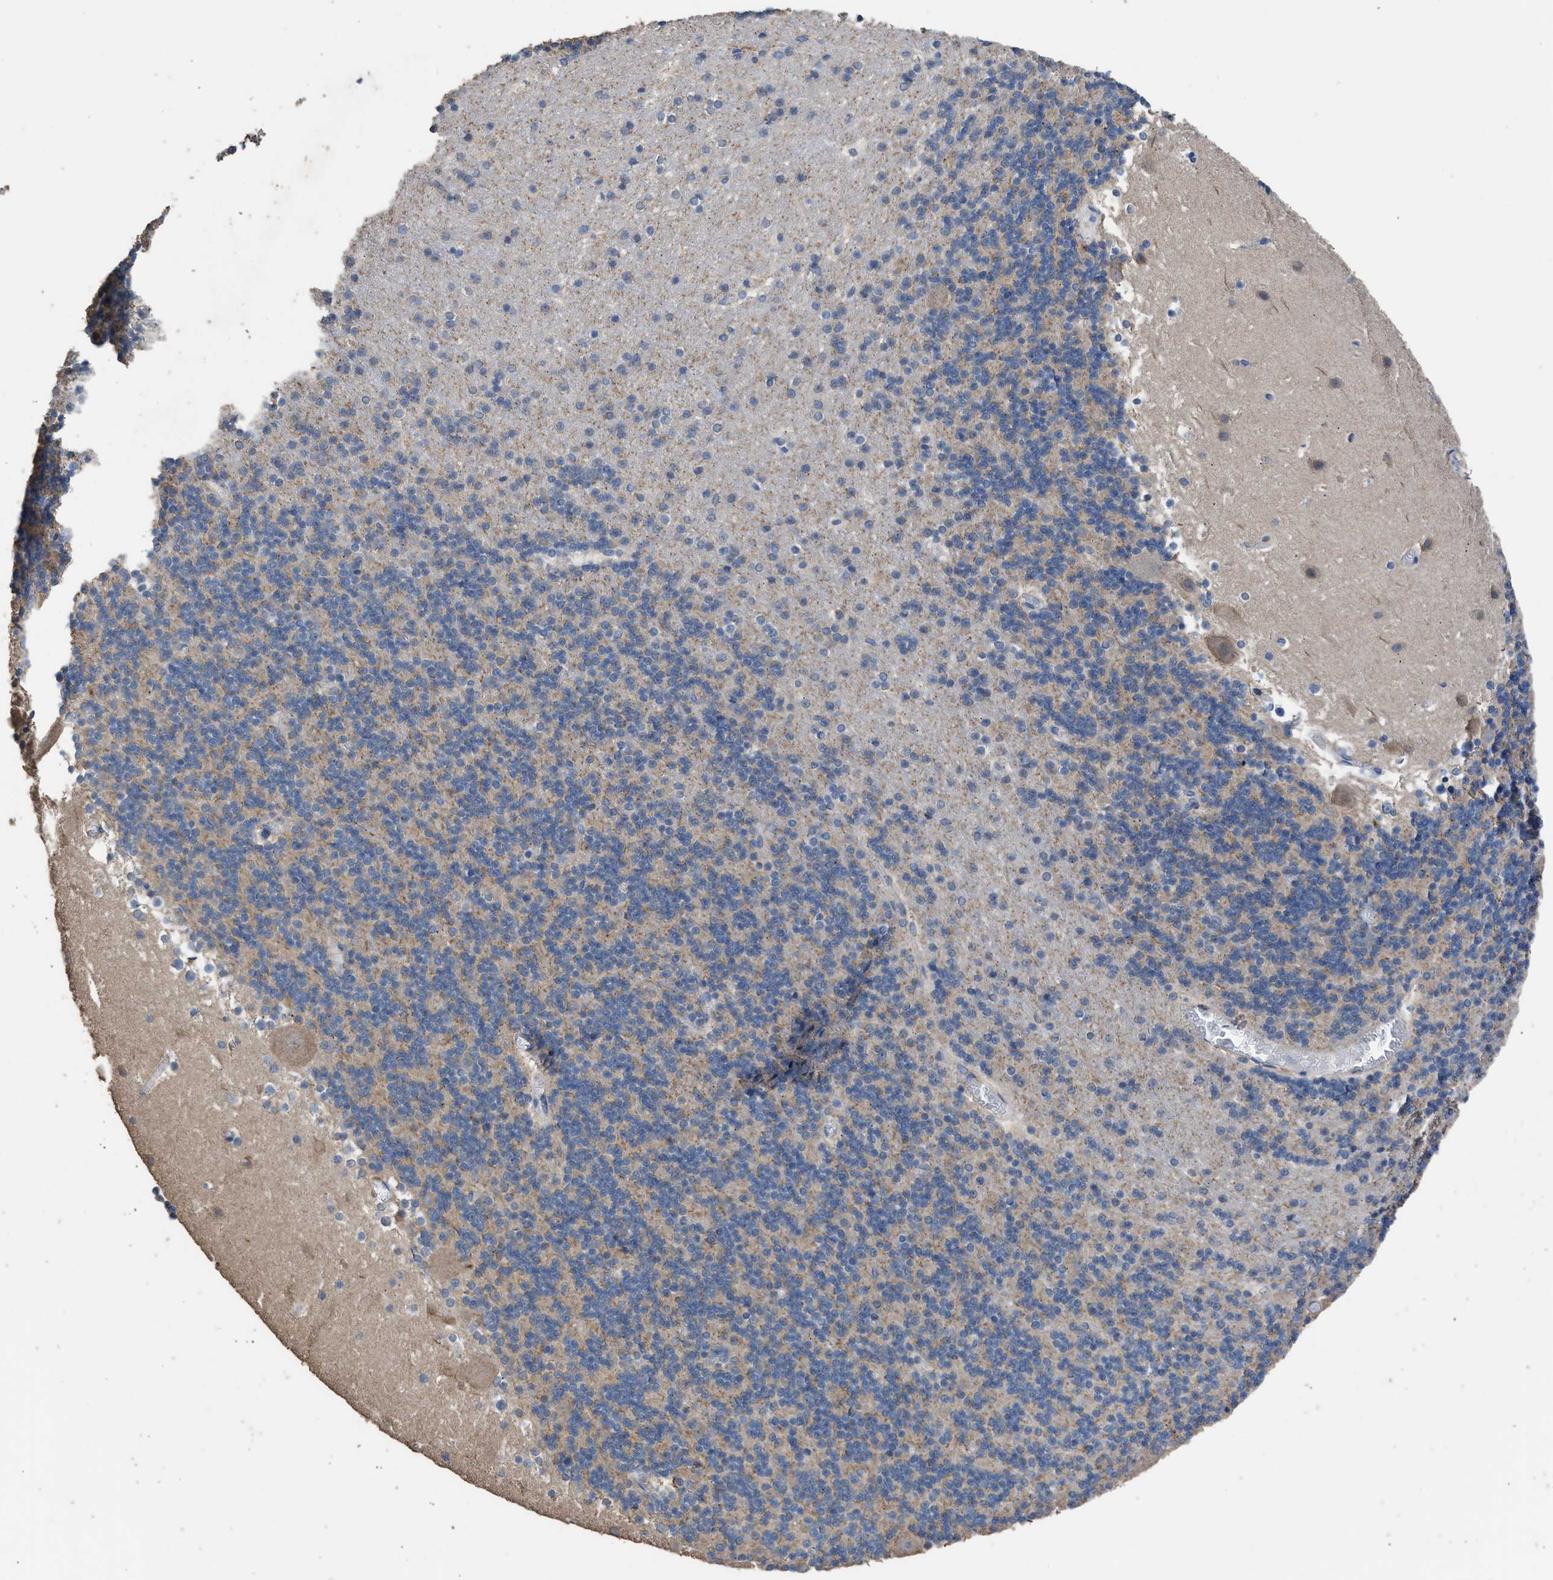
{"staining": {"intensity": "weak", "quantity": "25%-75%", "location": "cytoplasmic/membranous"}, "tissue": "cerebellum", "cell_type": "Cells in granular layer", "image_type": "normal", "snomed": [{"axis": "morphology", "description": "Normal tissue, NOS"}, {"axis": "topography", "description": "Cerebellum"}], "caption": "Immunohistochemistry image of benign human cerebellum stained for a protein (brown), which reveals low levels of weak cytoplasmic/membranous expression in about 25%-75% of cells in granular layer.", "gene": "ITSN1", "patient": {"sex": "male", "age": 45}}